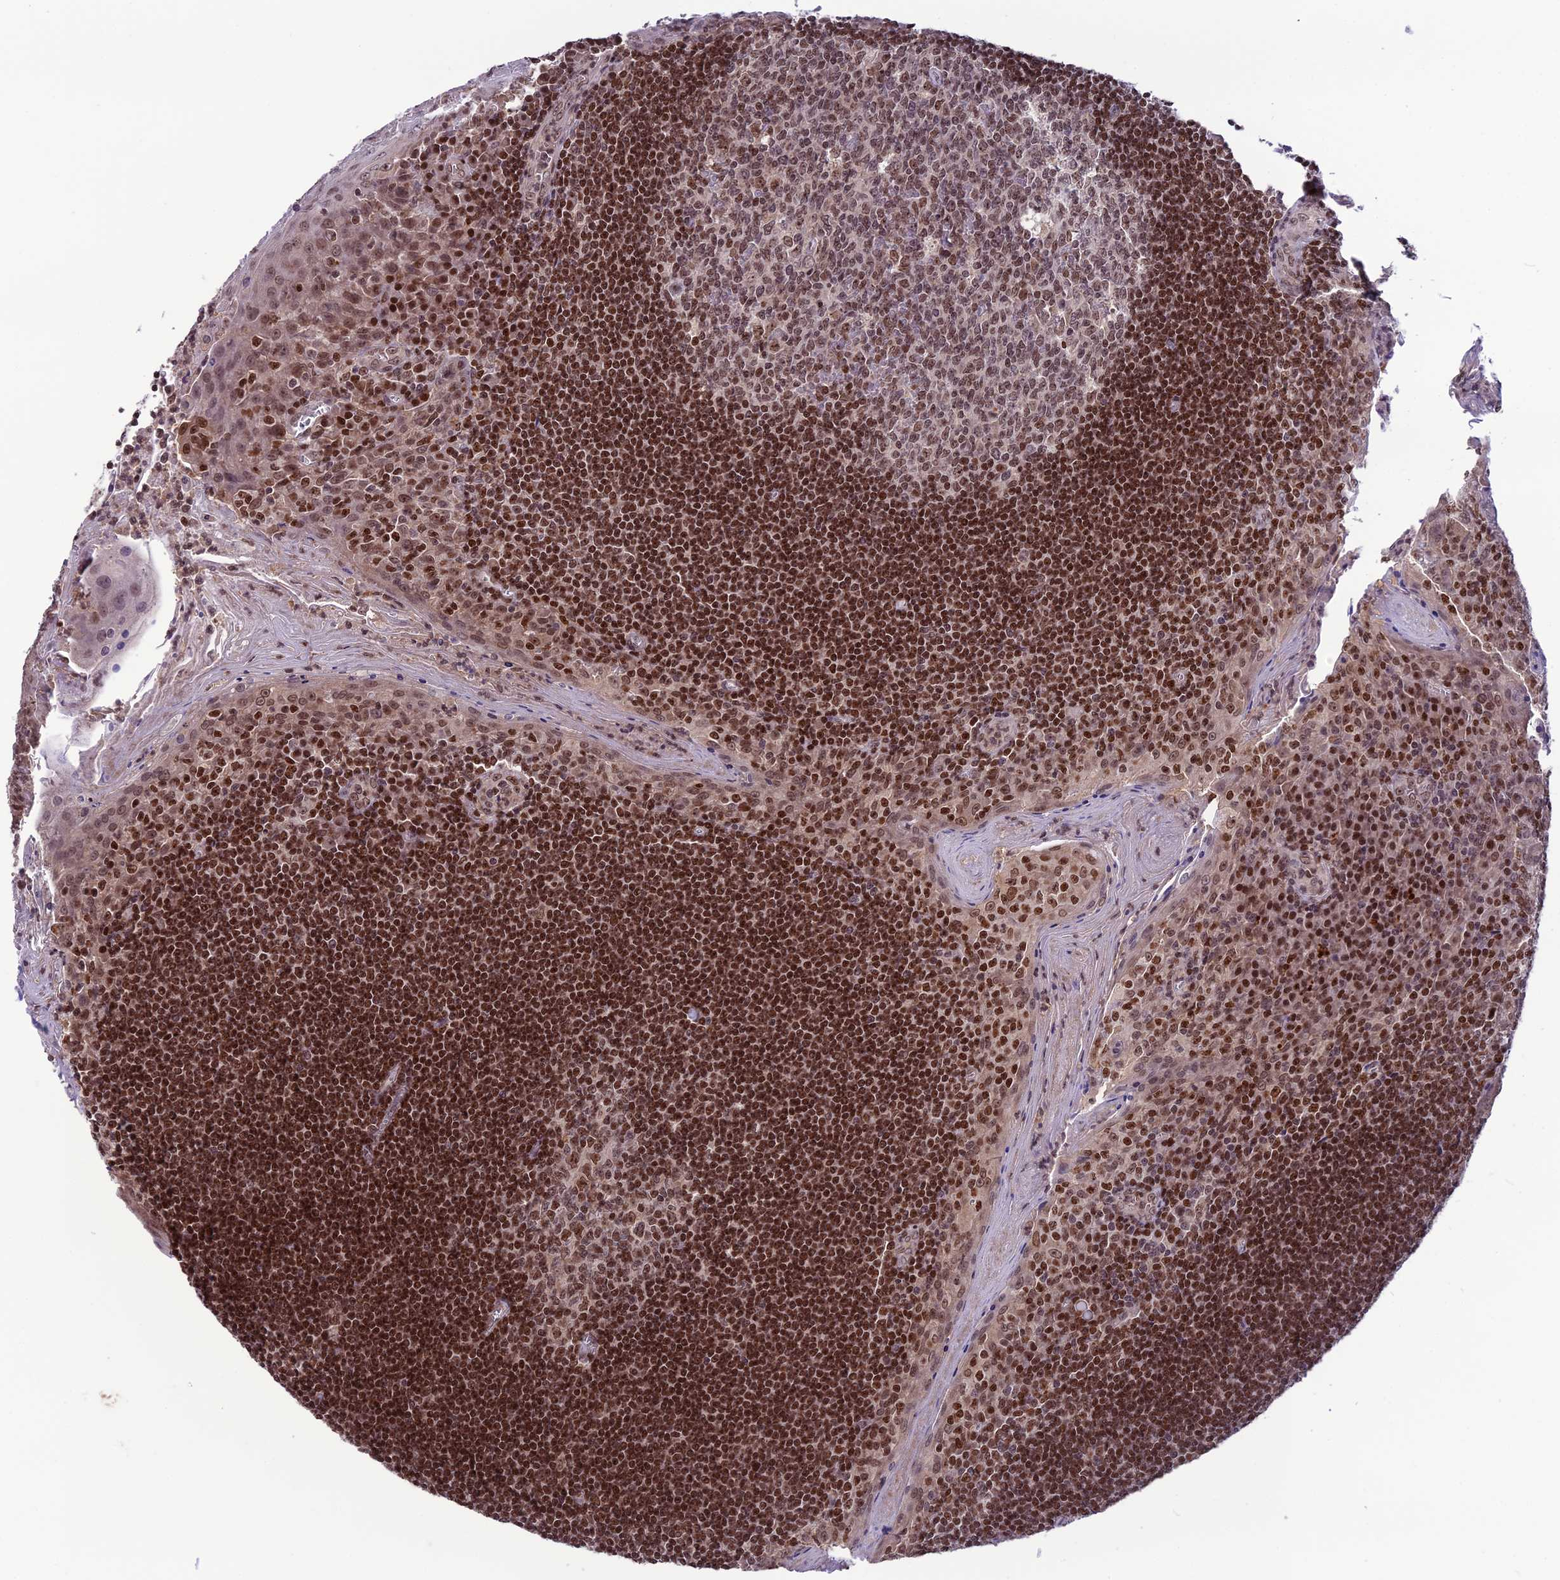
{"staining": {"intensity": "moderate", "quantity": "25%-75%", "location": "nuclear"}, "tissue": "tonsil", "cell_type": "Germinal center cells", "image_type": "normal", "snomed": [{"axis": "morphology", "description": "Normal tissue, NOS"}, {"axis": "topography", "description": "Tonsil"}], "caption": "The image displays immunohistochemical staining of unremarkable tonsil. There is moderate nuclear expression is appreciated in approximately 25%-75% of germinal center cells.", "gene": "MIS12", "patient": {"sex": "male", "age": 27}}